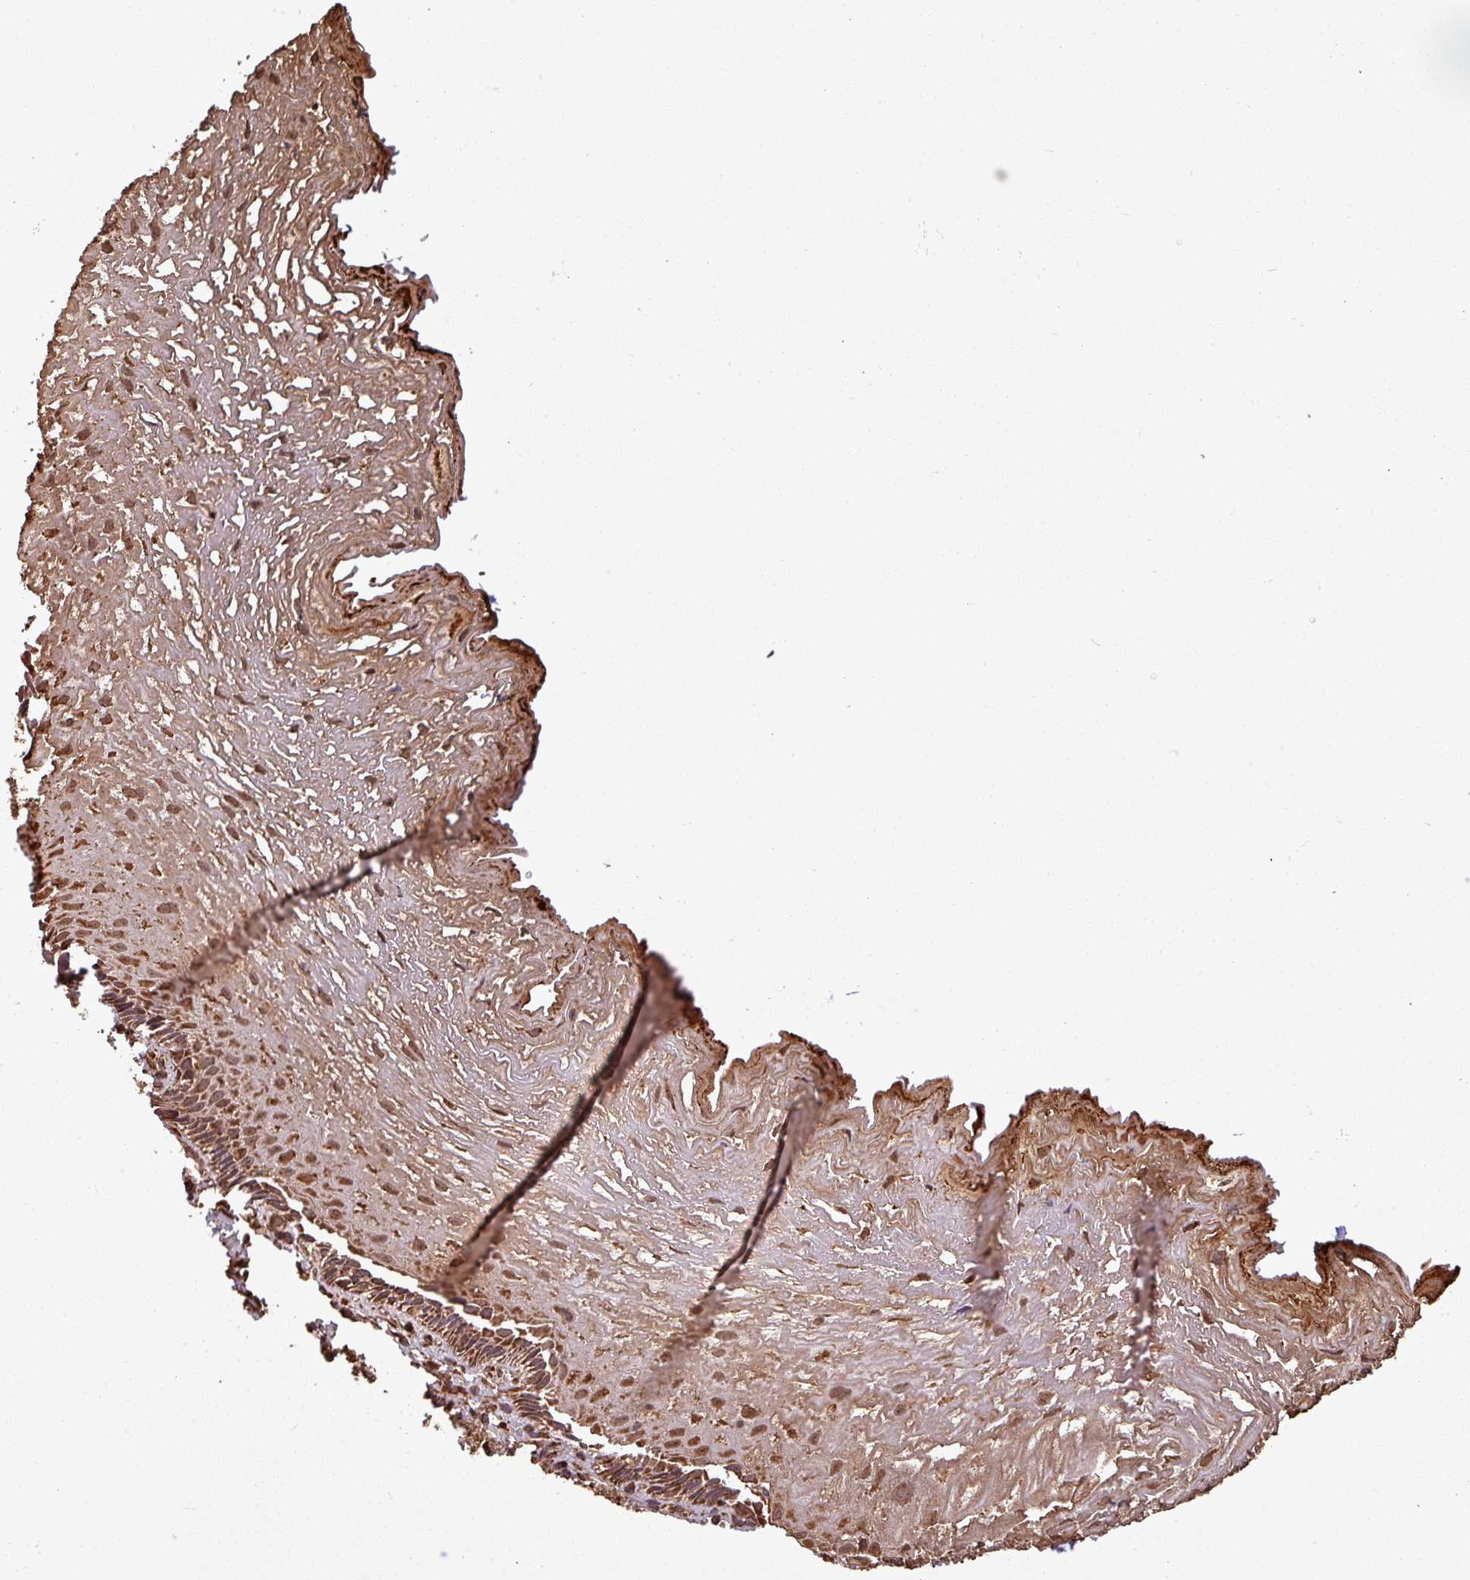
{"staining": {"intensity": "strong", "quantity": "25%-75%", "location": "cytoplasmic/membranous,nuclear"}, "tissue": "esophagus", "cell_type": "Squamous epithelial cells", "image_type": "normal", "snomed": [{"axis": "morphology", "description": "Normal tissue, NOS"}, {"axis": "topography", "description": "Esophagus"}], "caption": "Esophagus stained with immunohistochemistry (IHC) shows strong cytoplasmic/membranous,nuclear positivity in approximately 25%-75% of squamous epithelial cells. (Brightfield microscopy of DAB IHC at high magnification).", "gene": "PLEKHM1", "patient": {"sex": "male", "age": 60}}